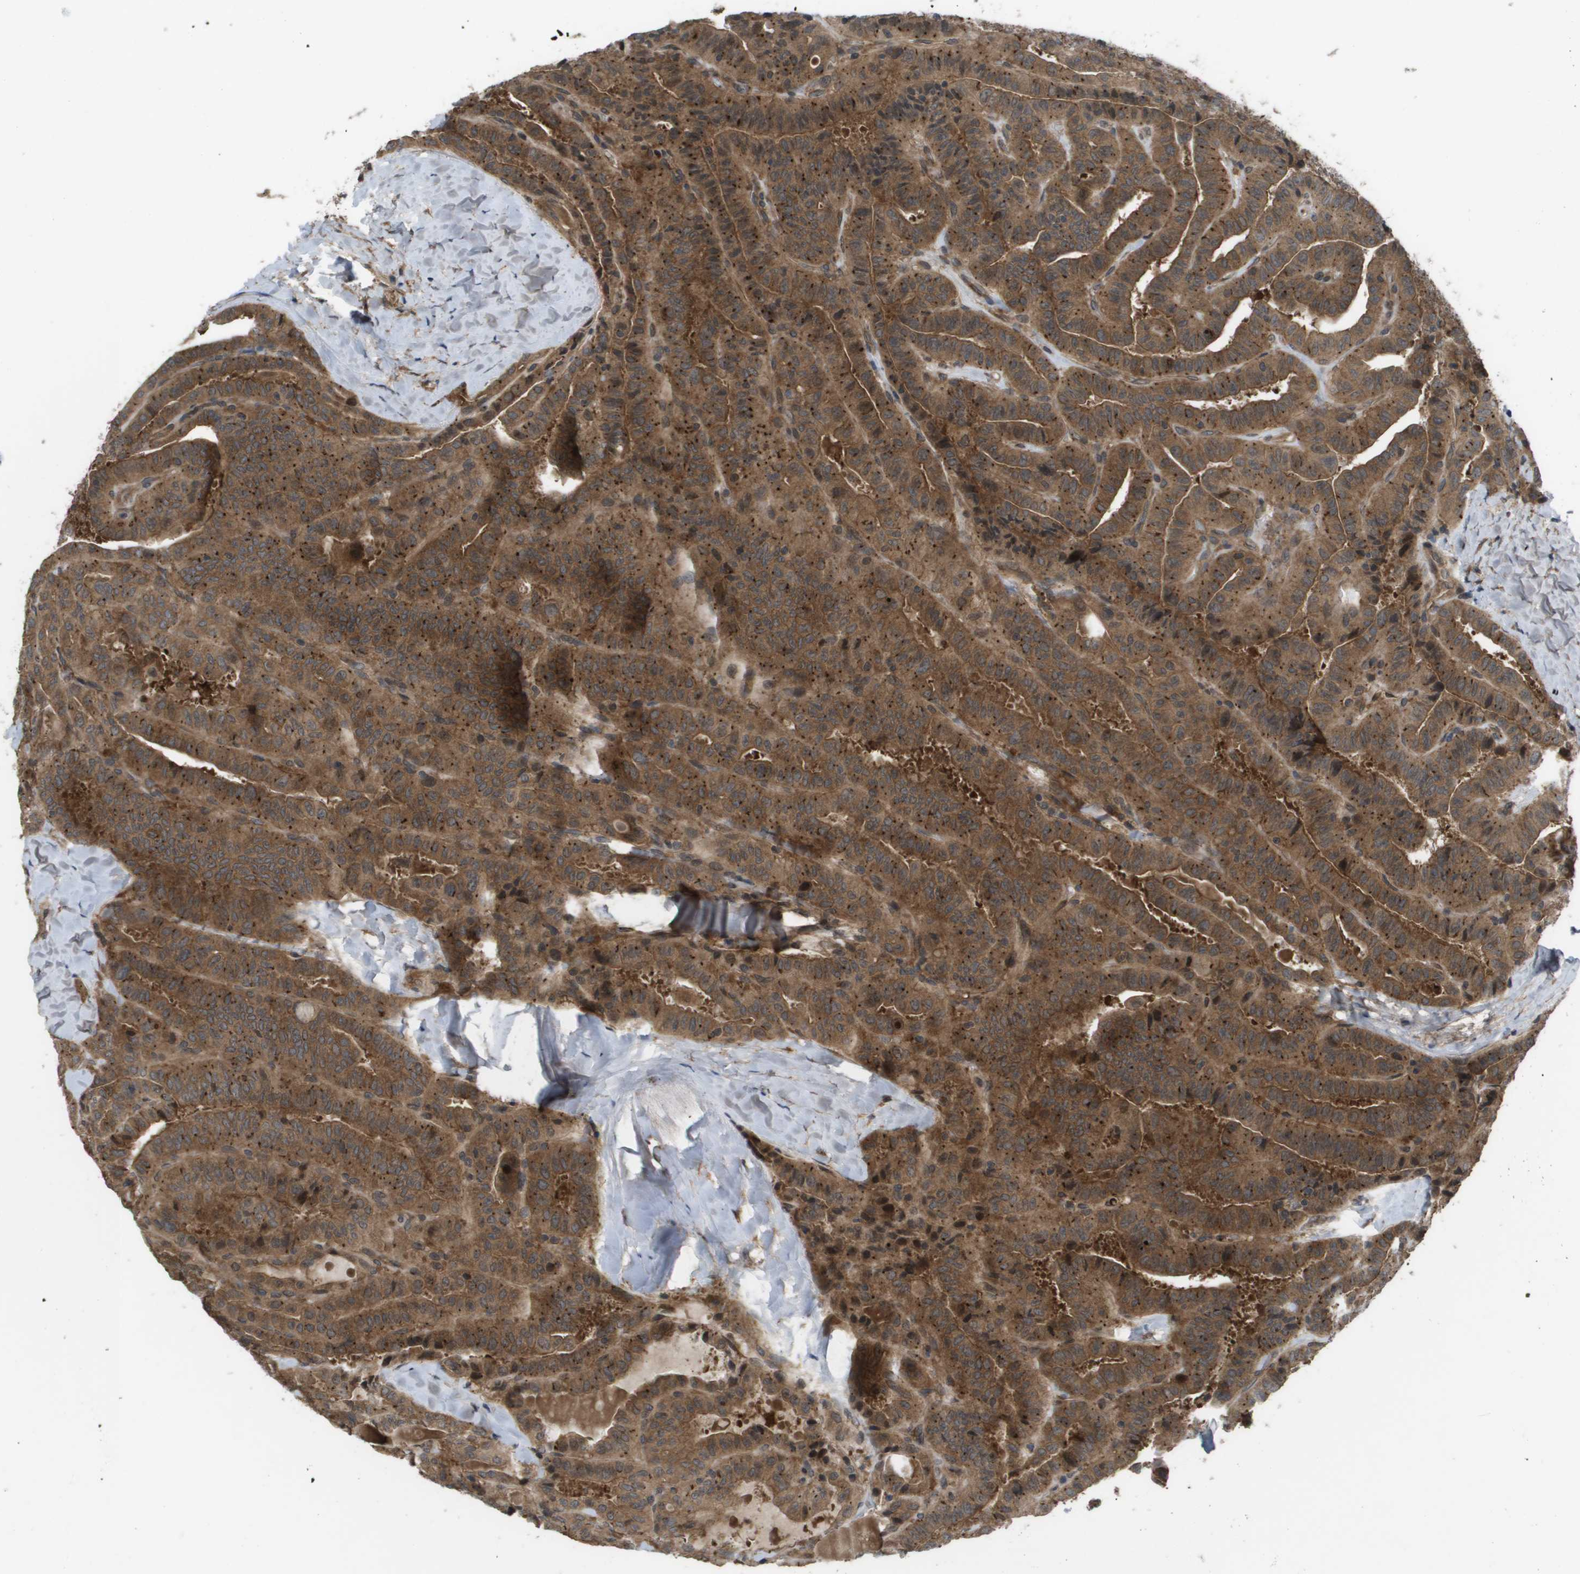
{"staining": {"intensity": "moderate", "quantity": ">75%", "location": "cytoplasmic/membranous,nuclear"}, "tissue": "thyroid cancer", "cell_type": "Tumor cells", "image_type": "cancer", "snomed": [{"axis": "morphology", "description": "Papillary adenocarcinoma, NOS"}, {"axis": "topography", "description": "Thyroid gland"}], "caption": "Moderate cytoplasmic/membranous and nuclear protein positivity is present in approximately >75% of tumor cells in thyroid papillary adenocarcinoma.", "gene": "CTPS2", "patient": {"sex": "male", "age": 77}}